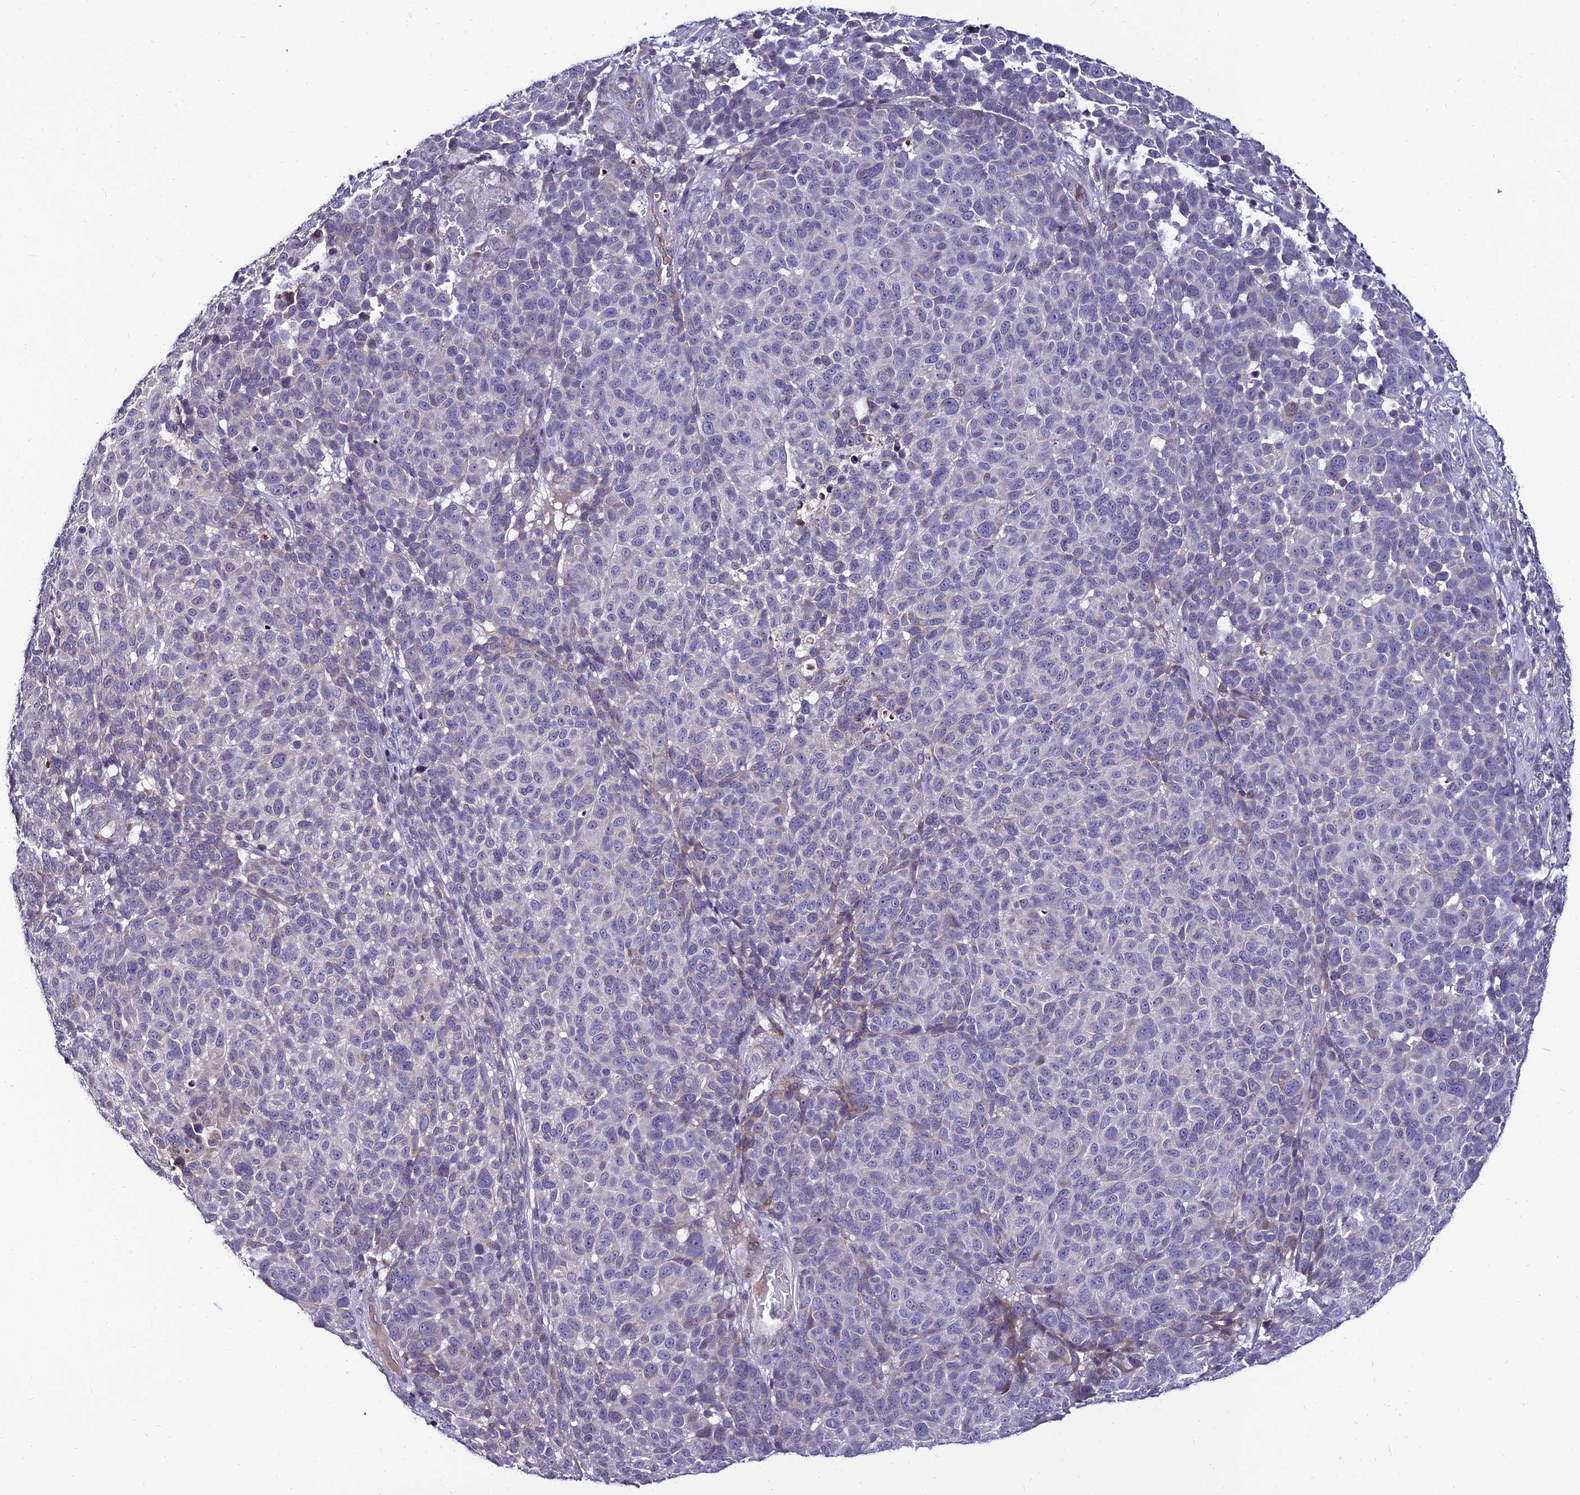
{"staining": {"intensity": "weak", "quantity": "<25%", "location": "cytoplasmic/membranous"}, "tissue": "melanoma", "cell_type": "Tumor cells", "image_type": "cancer", "snomed": [{"axis": "morphology", "description": "Malignant melanoma, NOS"}, {"axis": "topography", "description": "Skin"}], "caption": "Immunohistochemistry histopathology image of neoplastic tissue: melanoma stained with DAB (3,3'-diaminobenzidine) shows no significant protein expression in tumor cells.", "gene": "CDNF", "patient": {"sex": "male", "age": 49}}